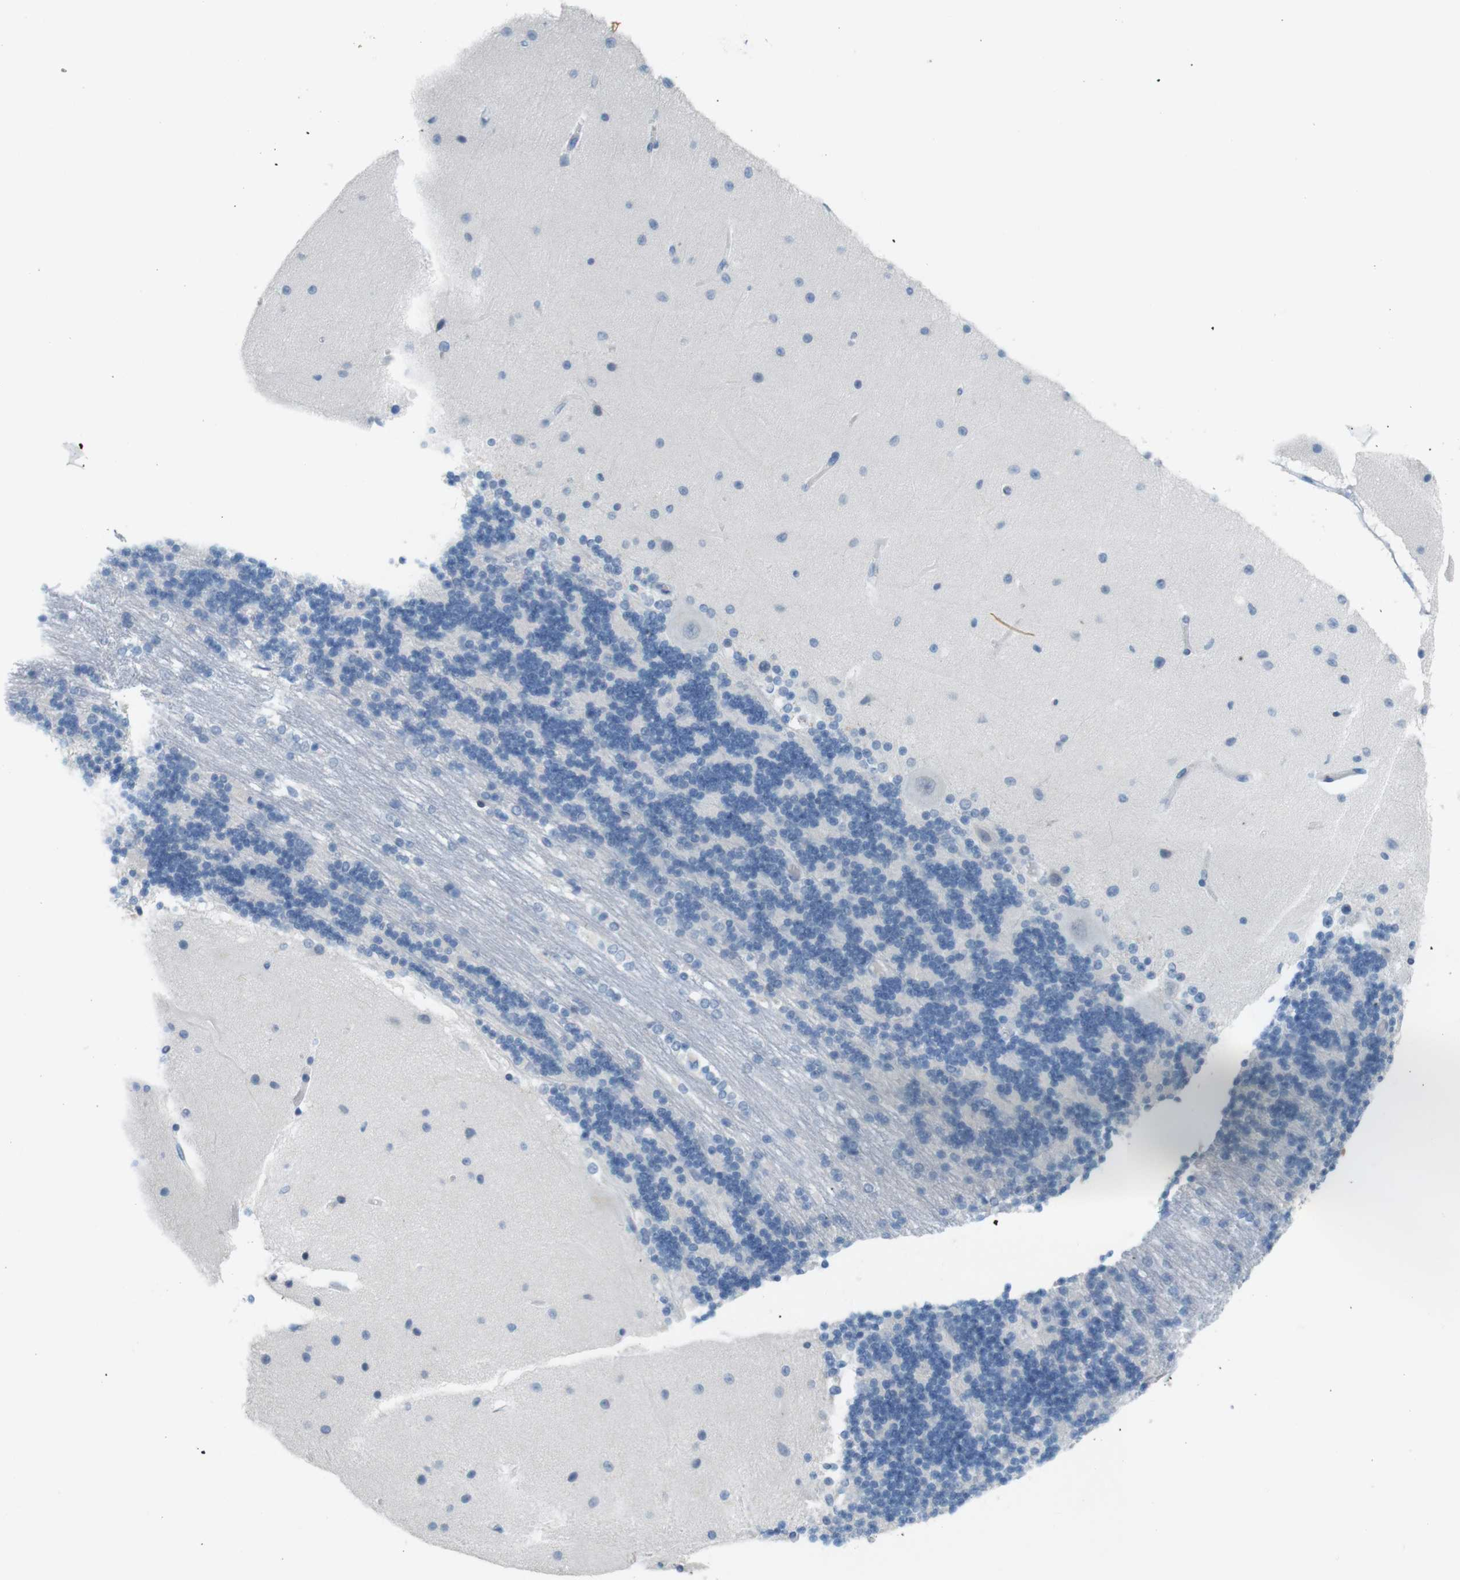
{"staining": {"intensity": "negative", "quantity": "none", "location": "none"}, "tissue": "cerebellum", "cell_type": "Cells in granular layer", "image_type": "normal", "snomed": [{"axis": "morphology", "description": "Normal tissue, NOS"}, {"axis": "topography", "description": "Cerebellum"}], "caption": "Cells in granular layer show no significant protein staining in benign cerebellum. (Stains: DAB IHC with hematoxylin counter stain, Microscopy: brightfield microscopy at high magnification).", "gene": "HRH2", "patient": {"sex": "female", "age": 54}}